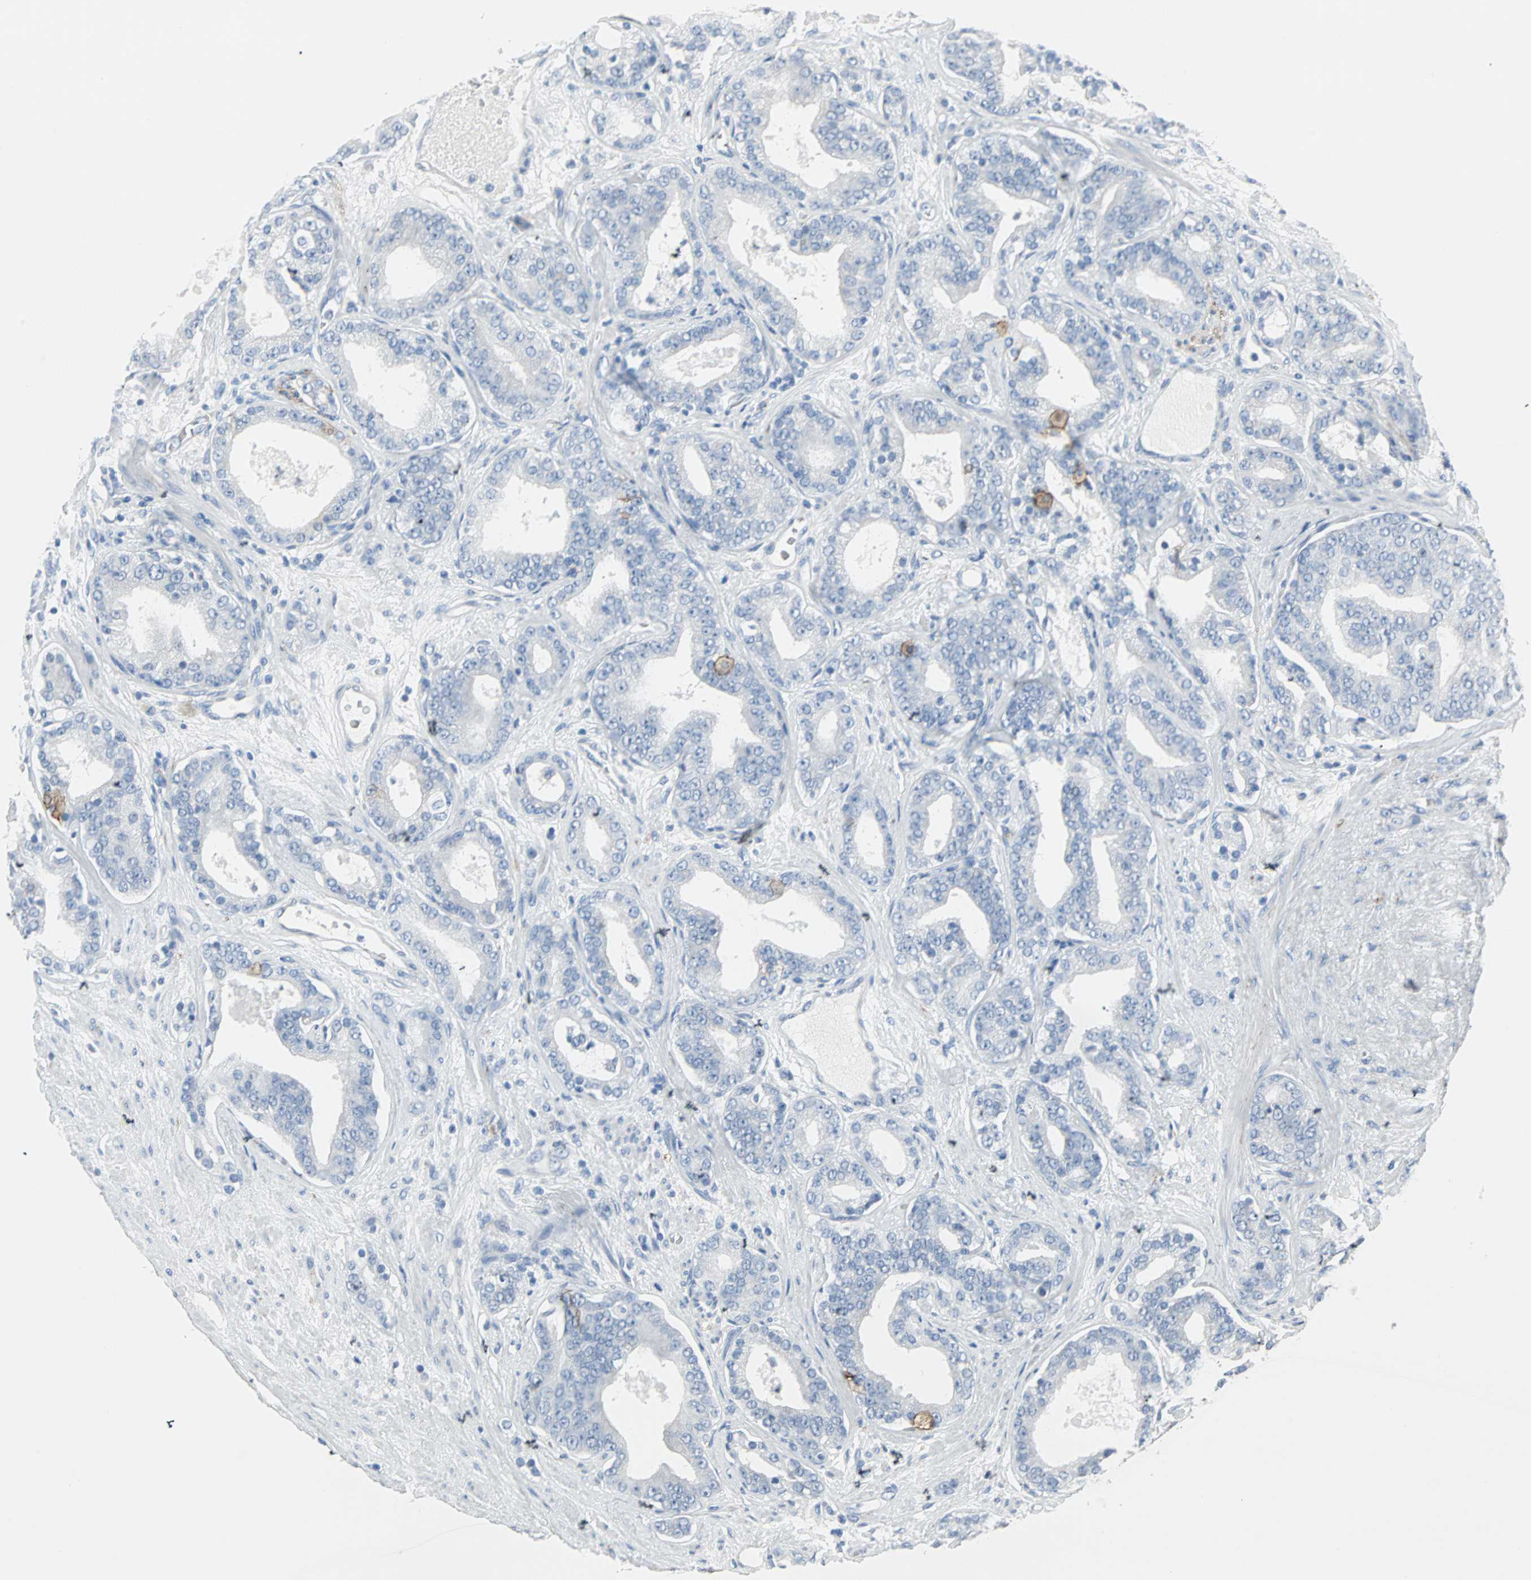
{"staining": {"intensity": "negative", "quantity": "none", "location": "none"}, "tissue": "prostate cancer", "cell_type": "Tumor cells", "image_type": "cancer", "snomed": [{"axis": "morphology", "description": "Adenocarcinoma, Low grade"}, {"axis": "topography", "description": "Prostate"}], "caption": "DAB immunohistochemical staining of human prostate low-grade adenocarcinoma displays no significant expression in tumor cells.", "gene": "STX1A", "patient": {"sex": "male", "age": 63}}